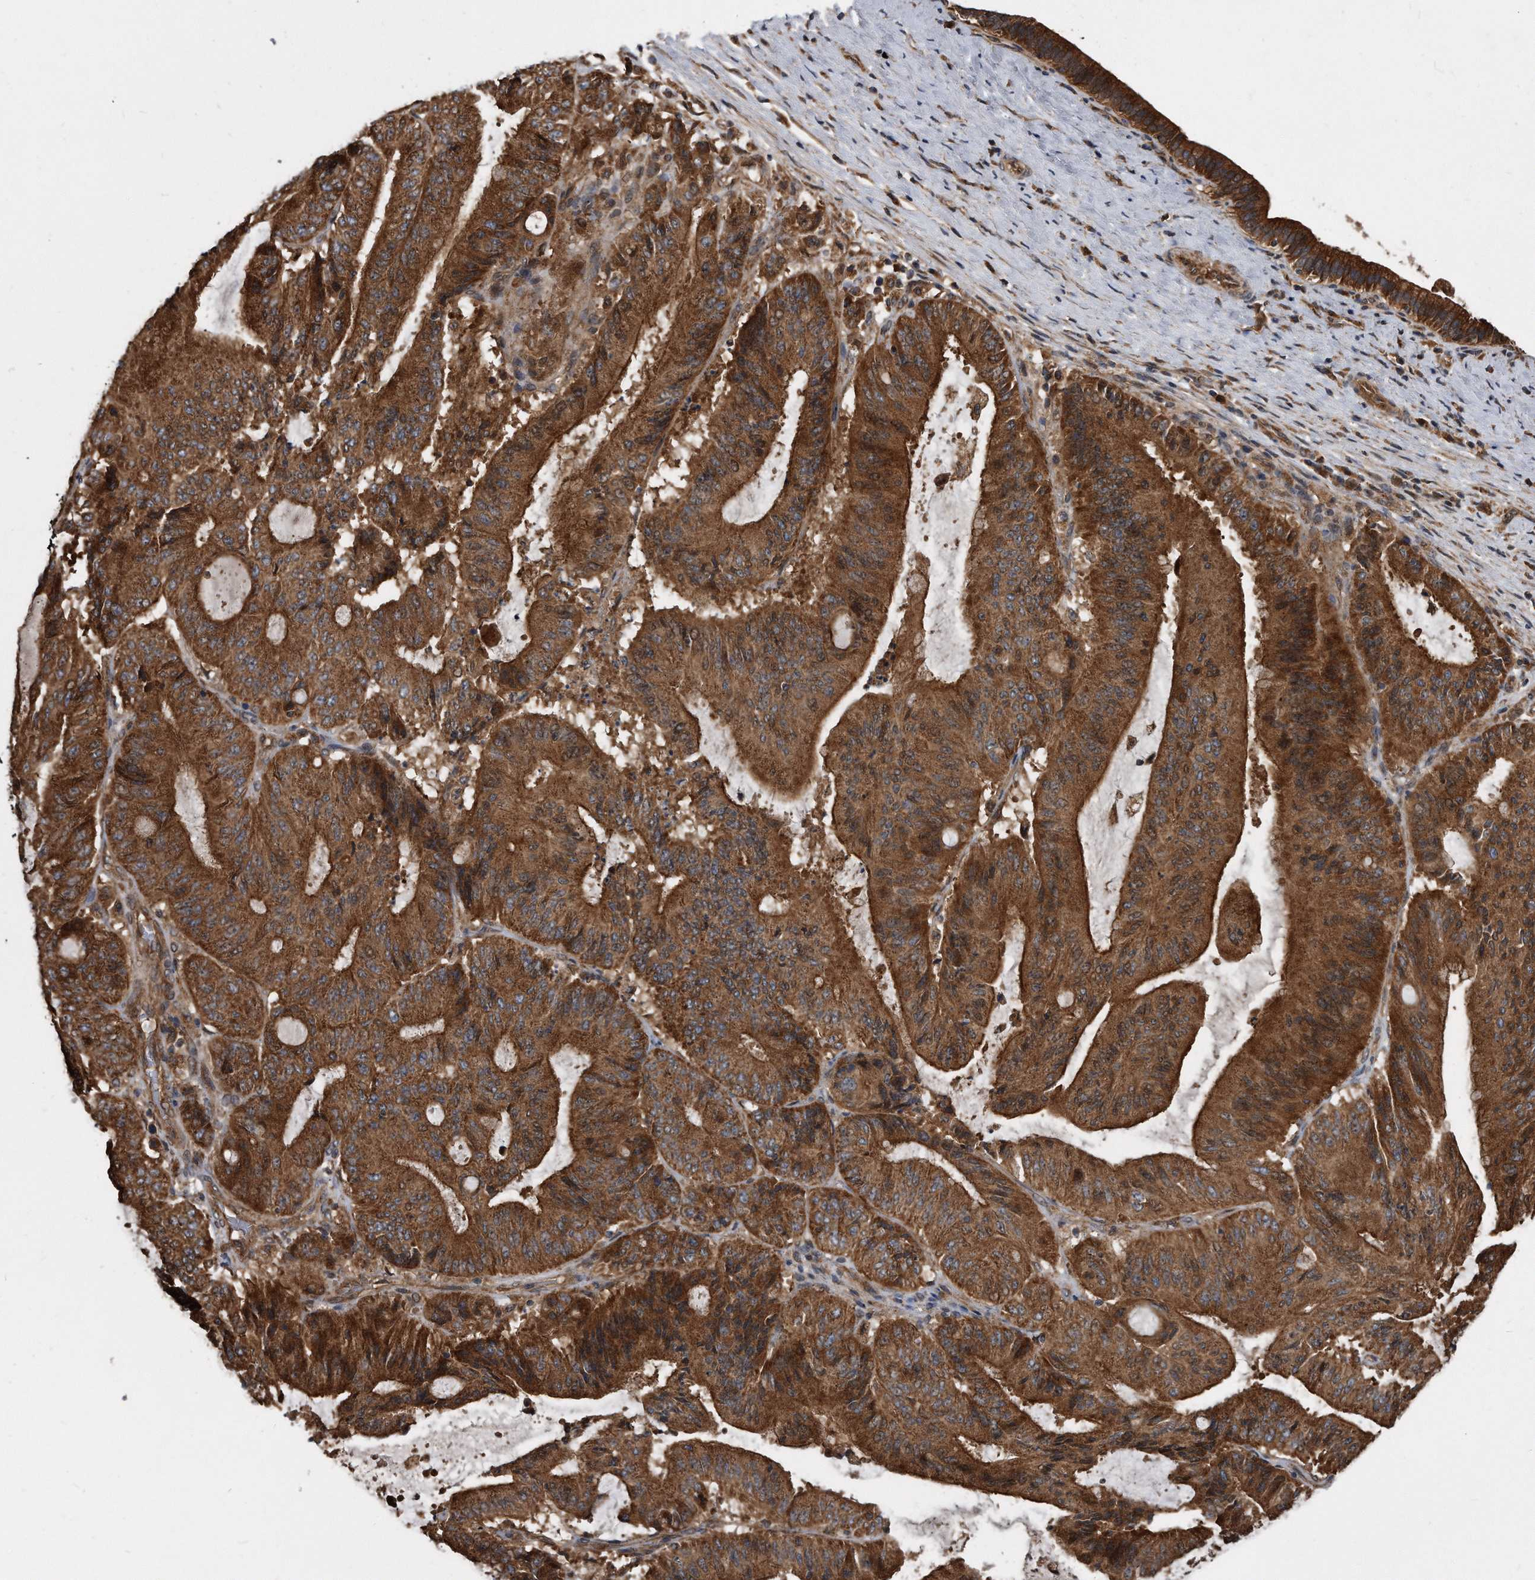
{"staining": {"intensity": "strong", "quantity": ">75%", "location": "cytoplasmic/membranous"}, "tissue": "liver cancer", "cell_type": "Tumor cells", "image_type": "cancer", "snomed": [{"axis": "morphology", "description": "Normal tissue, NOS"}, {"axis": "morphology", "description": "Cholangiocarcinoma"}, {"axis": "topography", "description": "Liver"}, {"axis": "topography", "description": "Peripheral nerve tissue"}], "caption": "Immunohistochemical staining of liver cancer (cholangiocarcinoma) exhibits high levels of strong cytoplasmic/membranous protein staining in approximately >75% of tumor cells.", "gene": "FAM136A", "patient": {"sex": "female", "age": 73}}